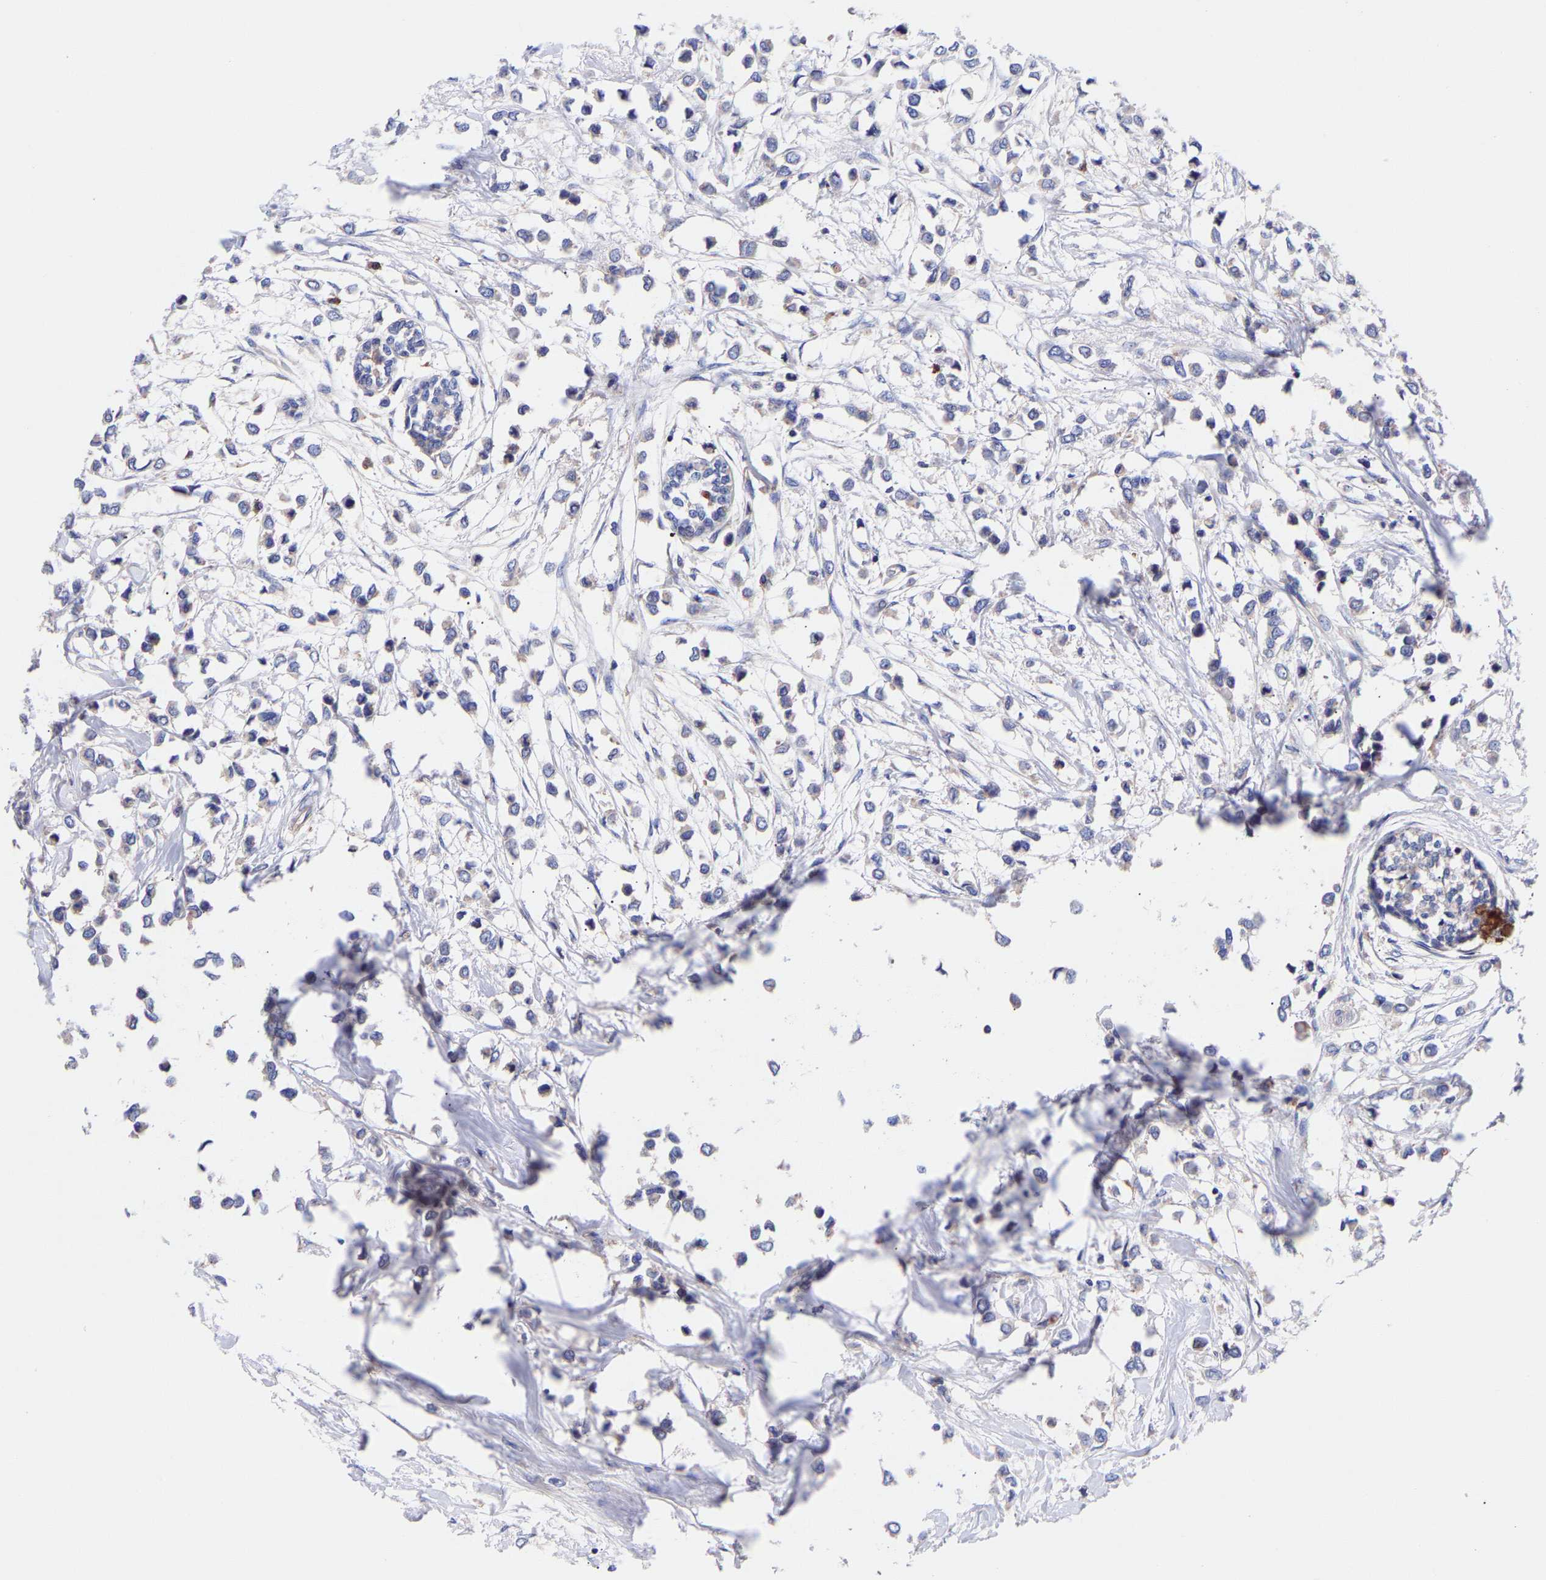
{"staining": {"intensity": "negative", "quantity": "none", "location": "none"}, "tissue": "breast cancer", "cell_type": "Tumor cells", "image_type": "cancer", "snomed": [{"axis": "morphology", "description": "Lobular carcinoma"}, {"axis": "topography", "description": "Breast"}], "caption": "An image of human lobular carcinoma (breast) is negative for staining in tumor cells.", "gene": "AIMP2", "patient": {"sex": "female", "age": 51}}